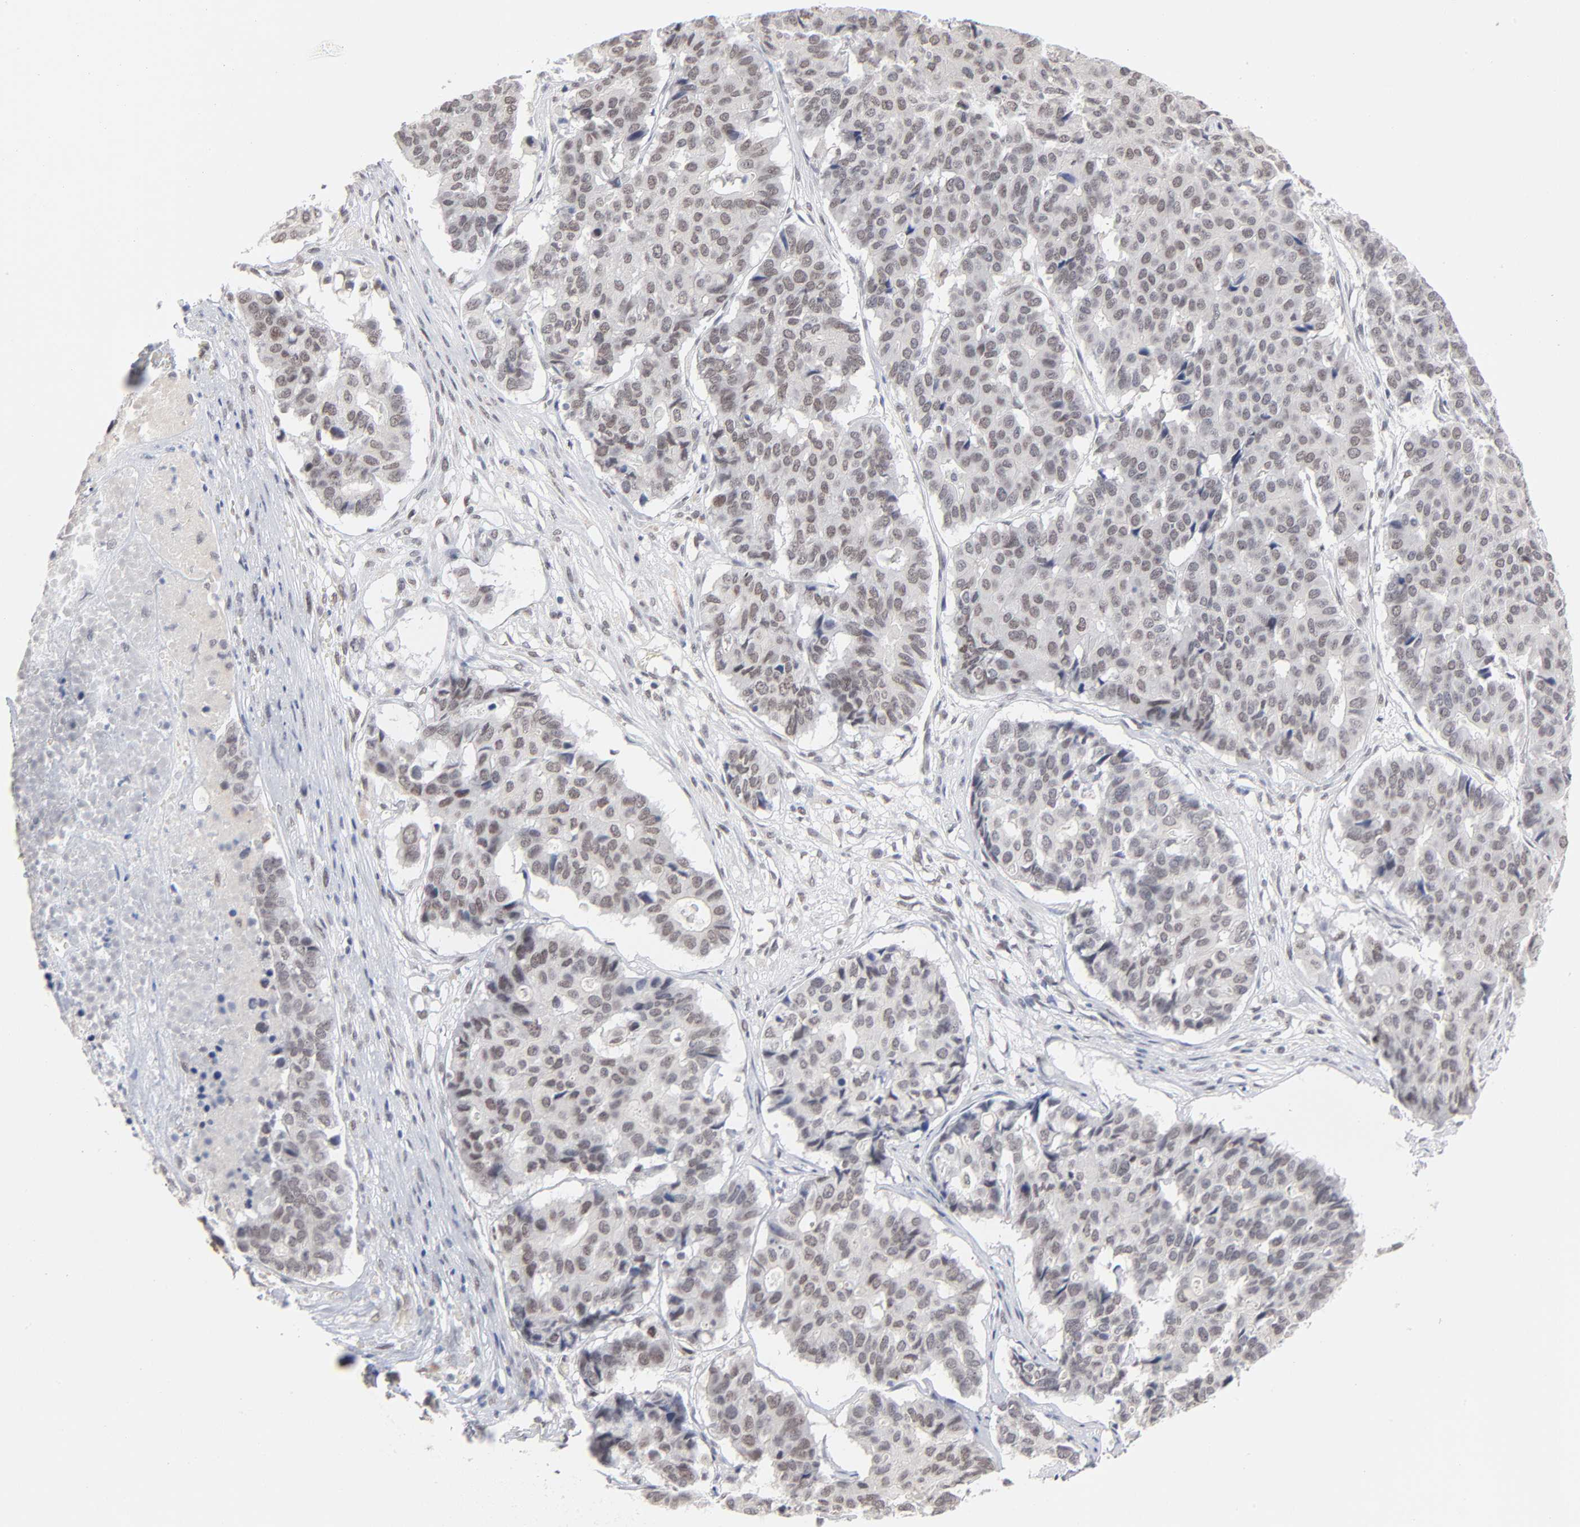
{"staining": {"intensity": "weak", "quantity": "<25%", "location": "nuclear"}, "tissue": "pancreatic cancer", "cell_type": "Tumor cells", "image_type": "cancer", "snomed": [{"axis": "morphology", "description": "Adenocarcinoma, NOS"}, {"axis": "topography", "description": "Pancreas"}], "caption": "Photomicrograph shows no protein expression in tumor cells of adenocarcinoma (pancreatic) tissue. (Immunohistochemistry, brightfield microscopy, high magnification).", "gene": "MBIP", "patient": {"sex": "male", "age": 50}}